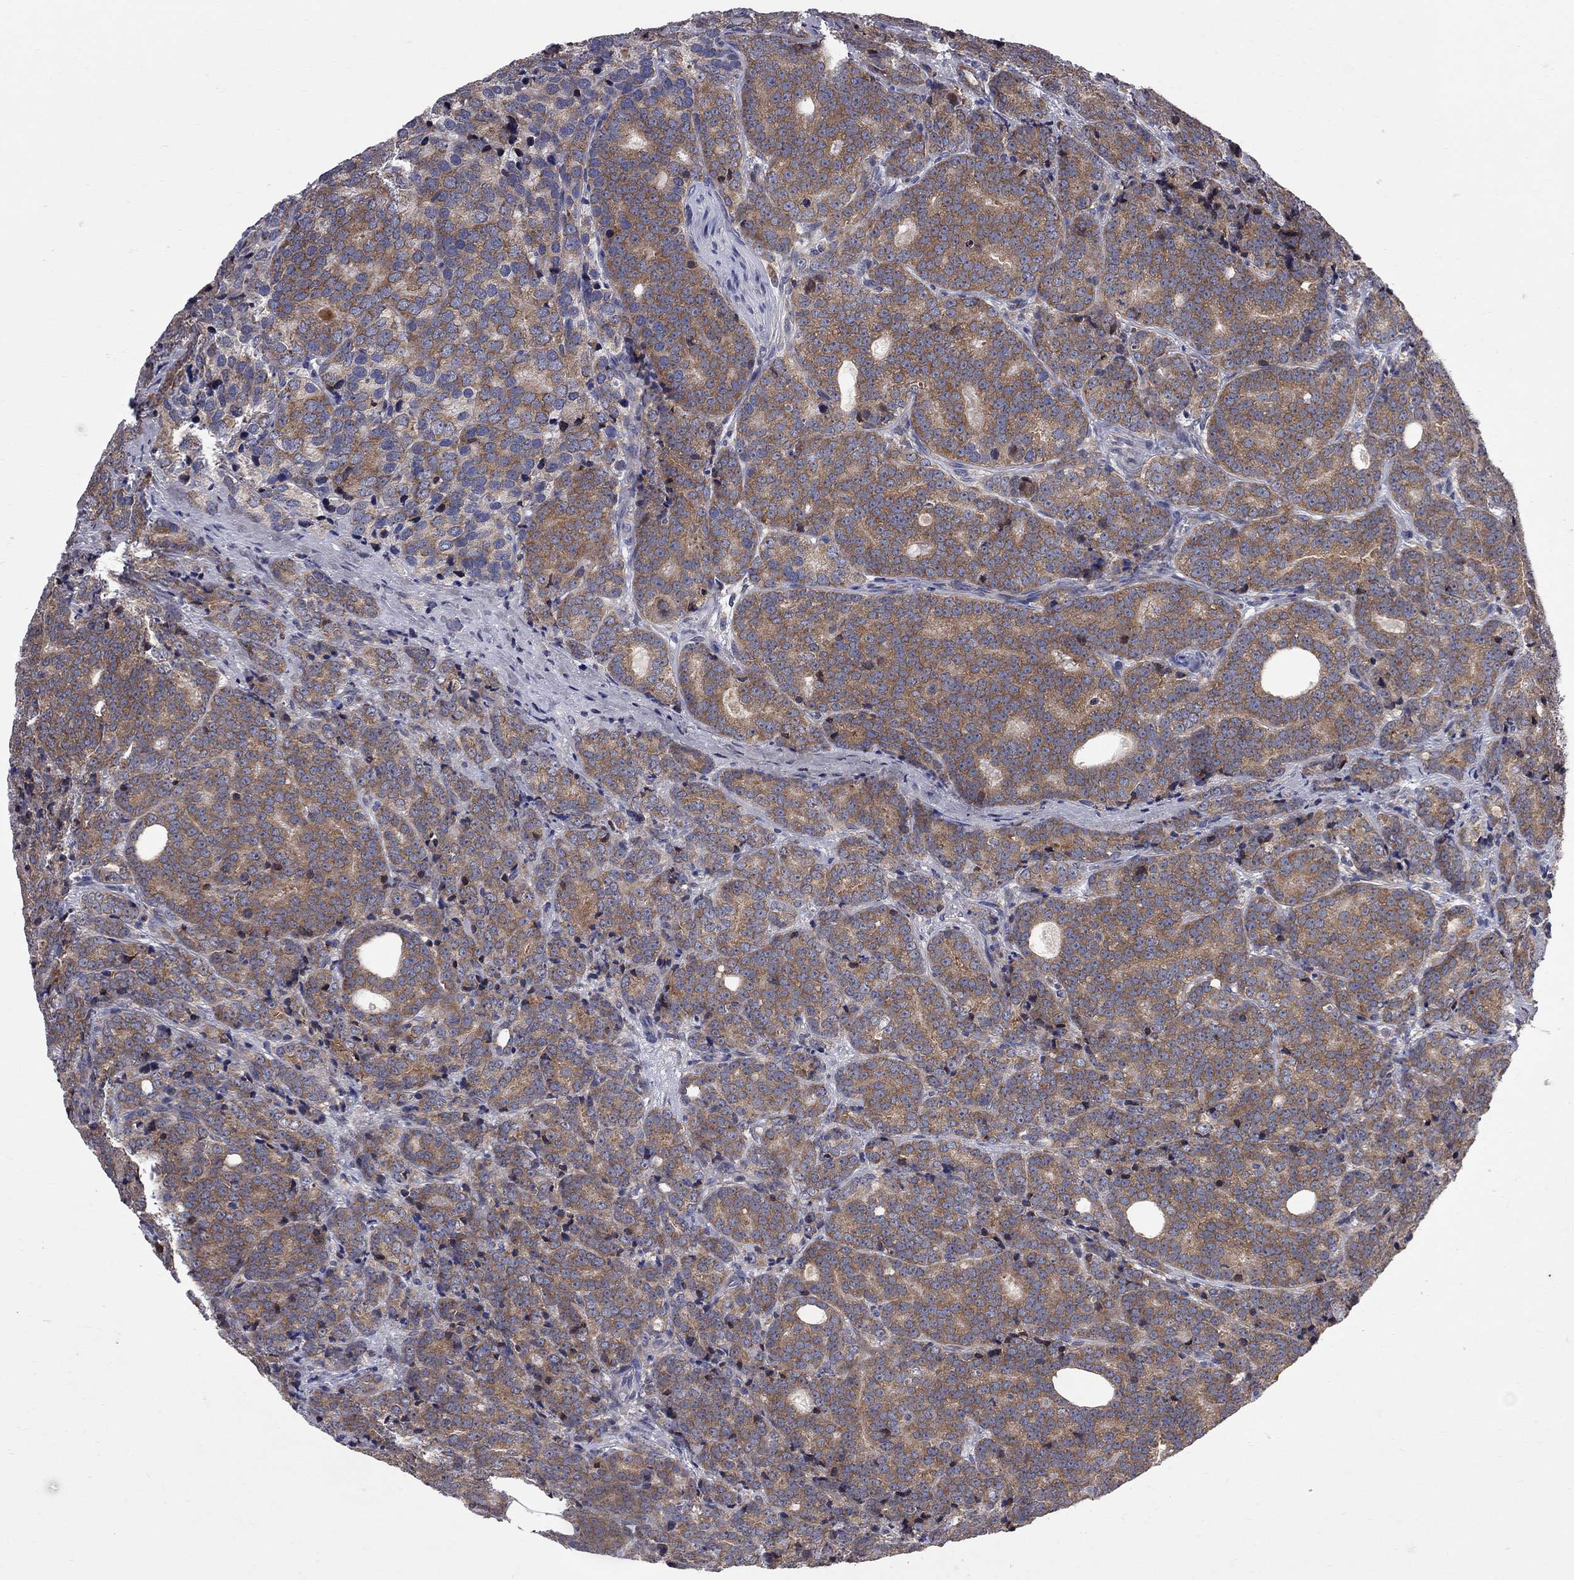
{"staining": {"intensity": "moderate", "quantity": ">75%", "location": "cytoplasmic/membranous"}, "tissue": "prostate cancer", "cell_type": "Tumor cells", "image_type": "cancer", "snomed": [{"axis": "morphology", "description": "Adenocarcinoma, NOS"}, {"axis": "topography", "description": "Prostate"}], "caption": "Protein staining of adenocarcinoma (prostate) tissue displays moderate cytoplasmic/membranous positivity in about >75% of tumor cells. (brown staining indicates protein expression, while blue staining denotes nuclei).", "gene": "CNOT11", "patient": {"sex": "male", "age": 71}}